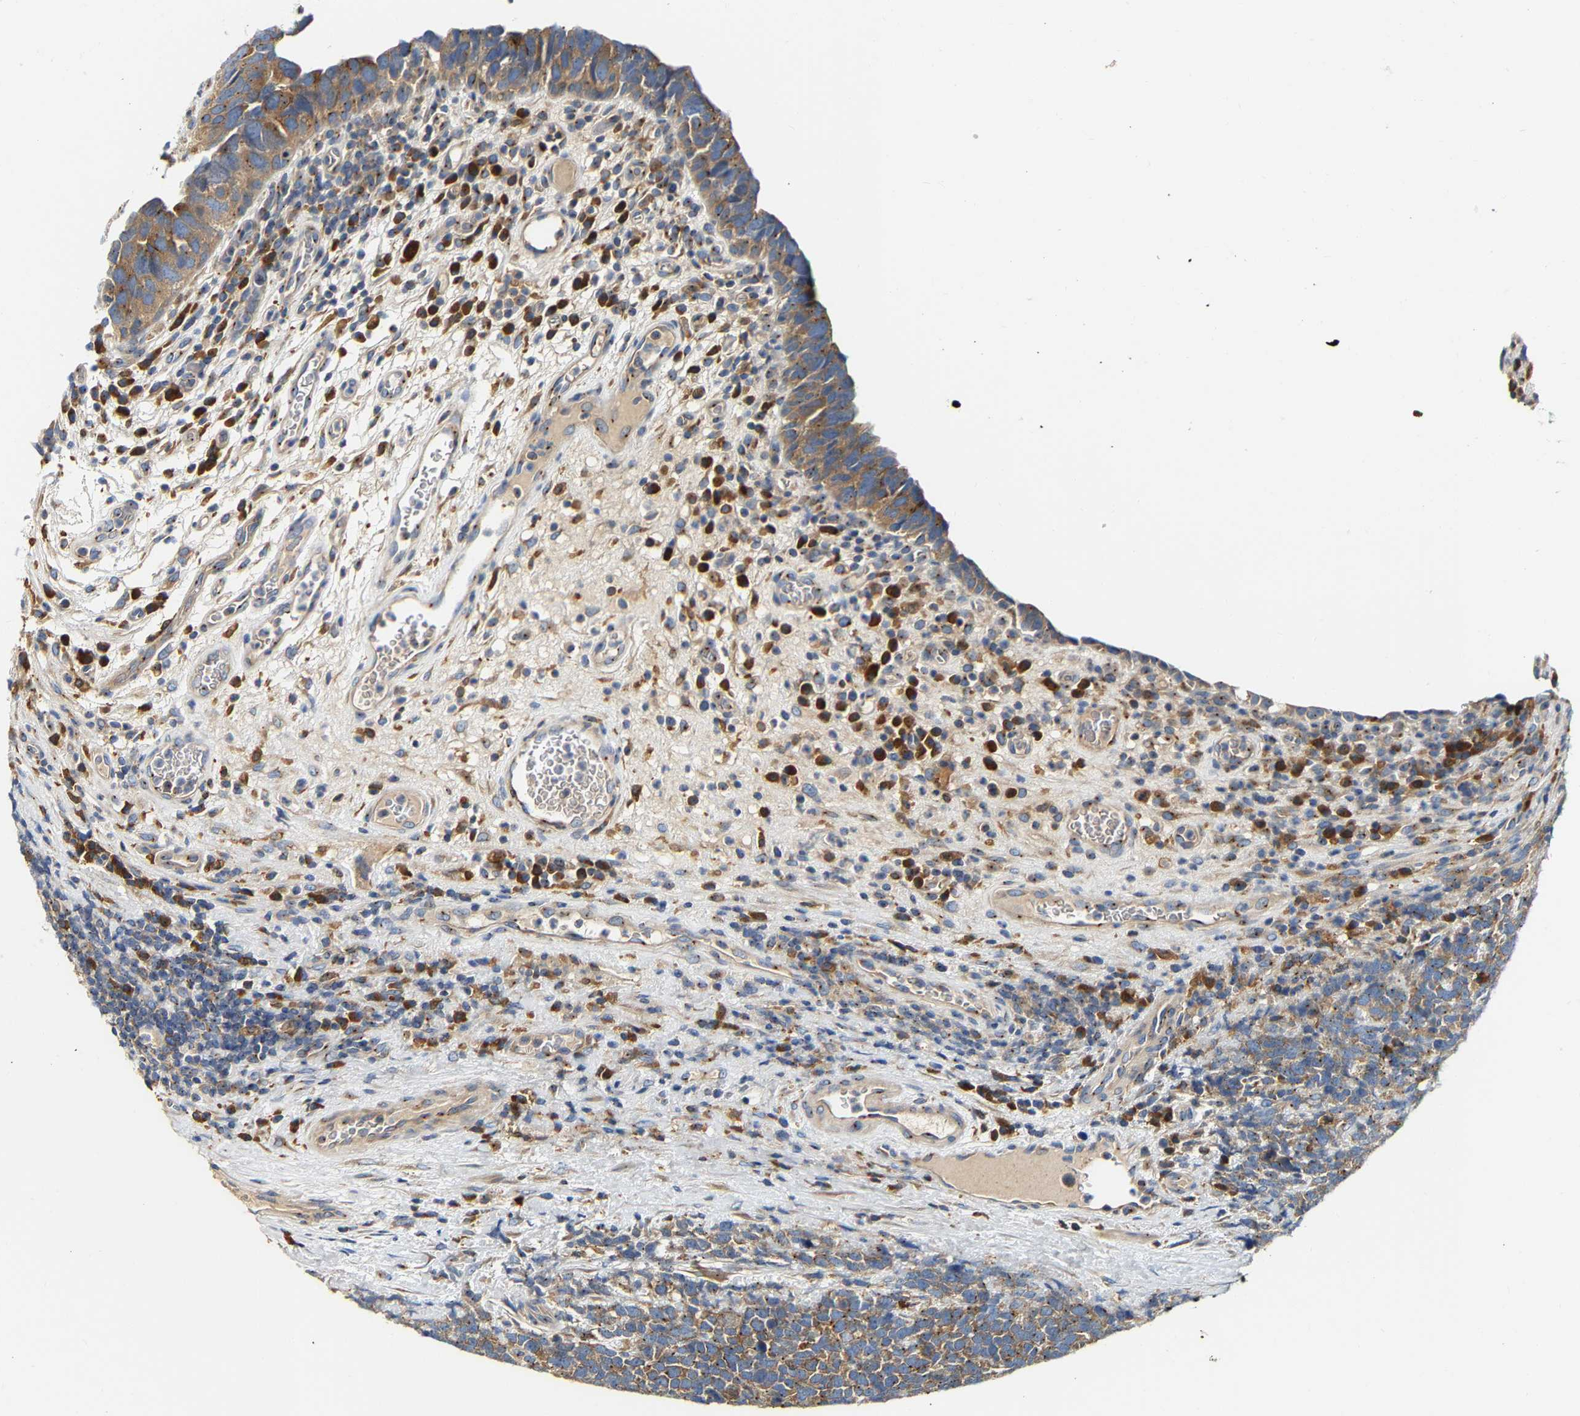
{"staining": {"intensity": "moderate", "quantity": ">75%", "location": "cytoplasmic/membranous"}, "tissue": "urothelial cancer", "cell_type": "Tumor cells", "image_type": "cancer", "snomed": [{"axis": "morphology", "description": "Urothelial carcinoma, High grade"}, {"axis": "topography", "description": "Urinary bladder"}], "caption": "Urothelial carcinoma (high-grade) was stained to show a protein in brown. There is medium levels of moderate cytoplasmic/membranous positivity in approximately >75% of tumor cells.", "gene": "PCNT", "patient": {"sex": "female", "age": 82}}